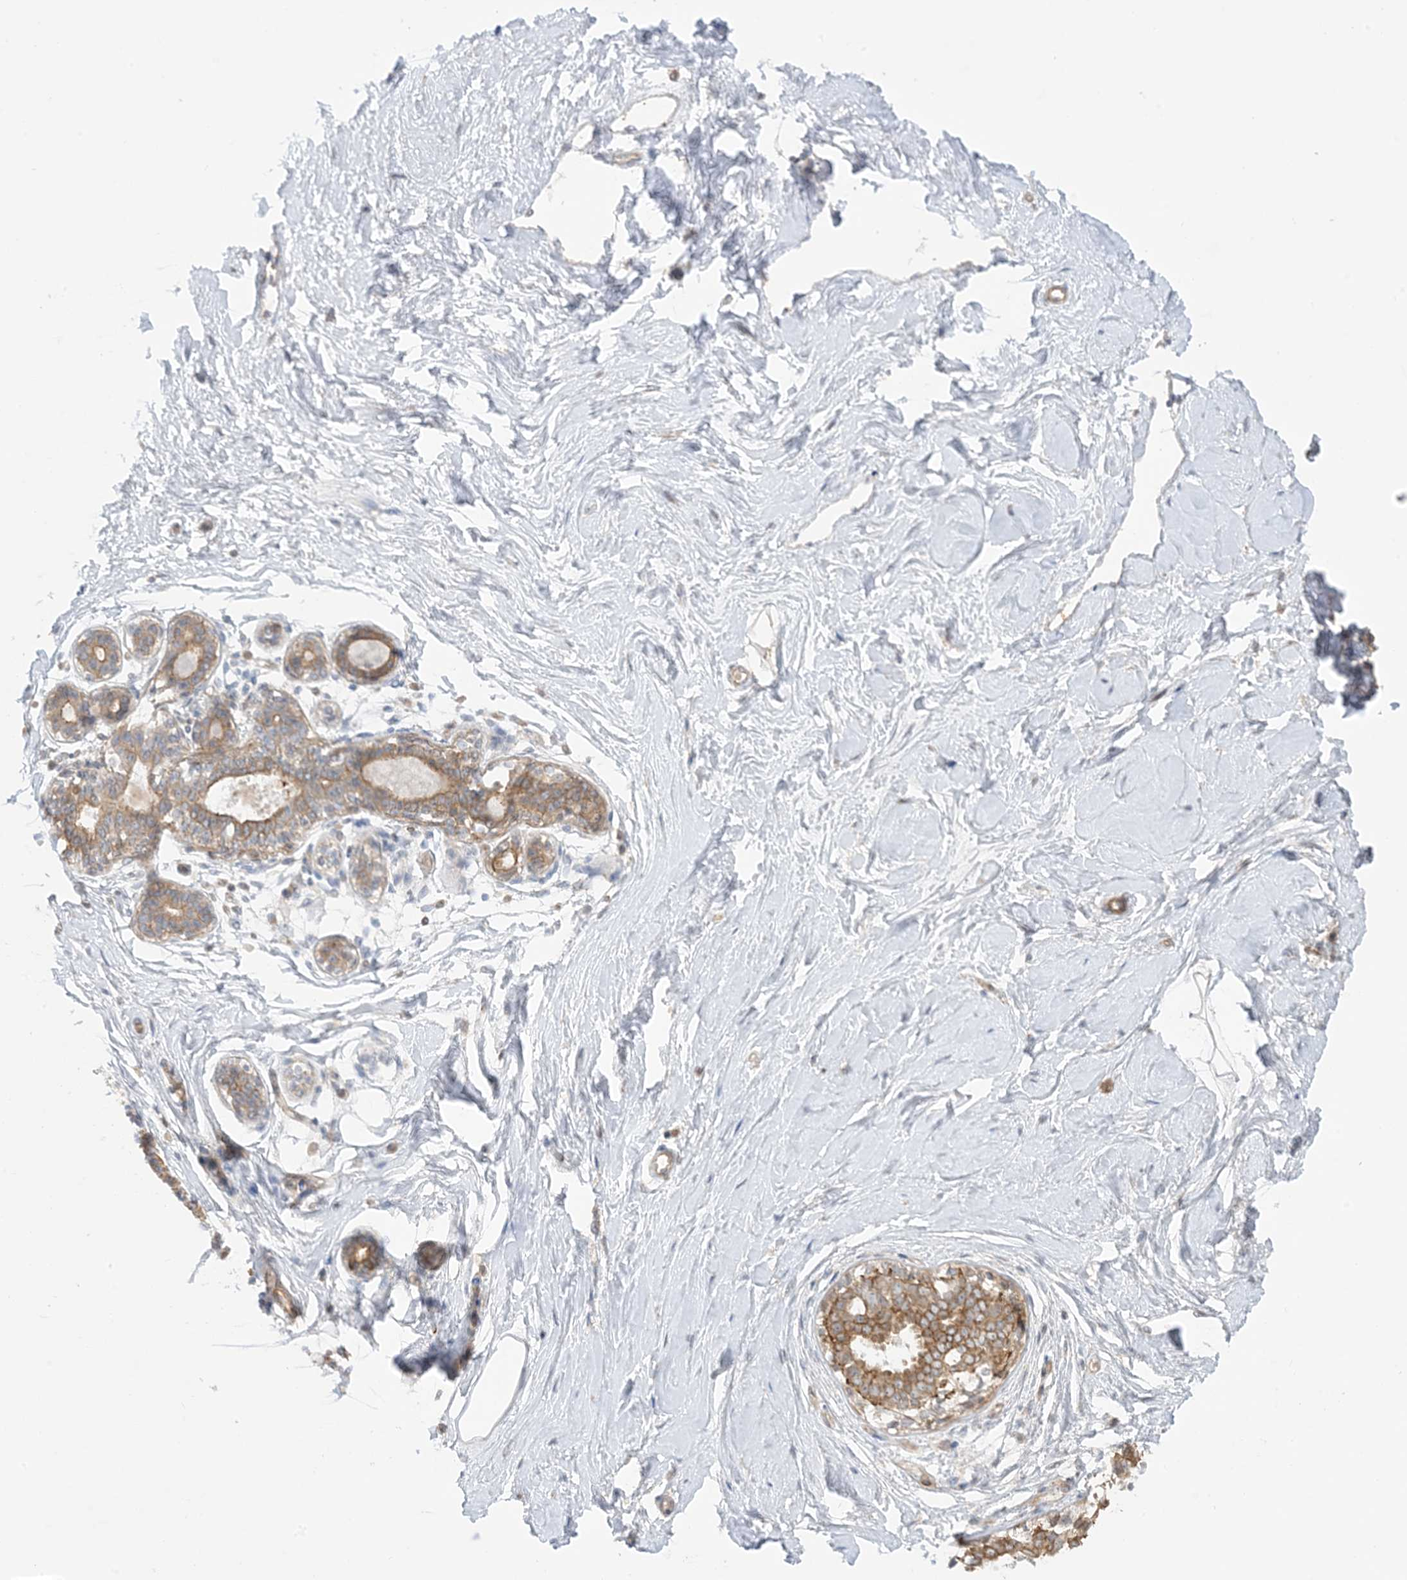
{"staining": {"intensity": "negative", "quantity": "none", "location": "none"}, "tissue": "breast", "cell_type": "Adipocytes", "image_type": "normal", "snomed": [{"axis": "morphology", "description": "Normal tissue, NOS"}, {"axis": "topography", "description": "Breast"}], "caption": "The image exhibits no significant expression in adipocytes of breast.", "gene": "ICMT", "patient": {"sex": "female", "age": 45}}